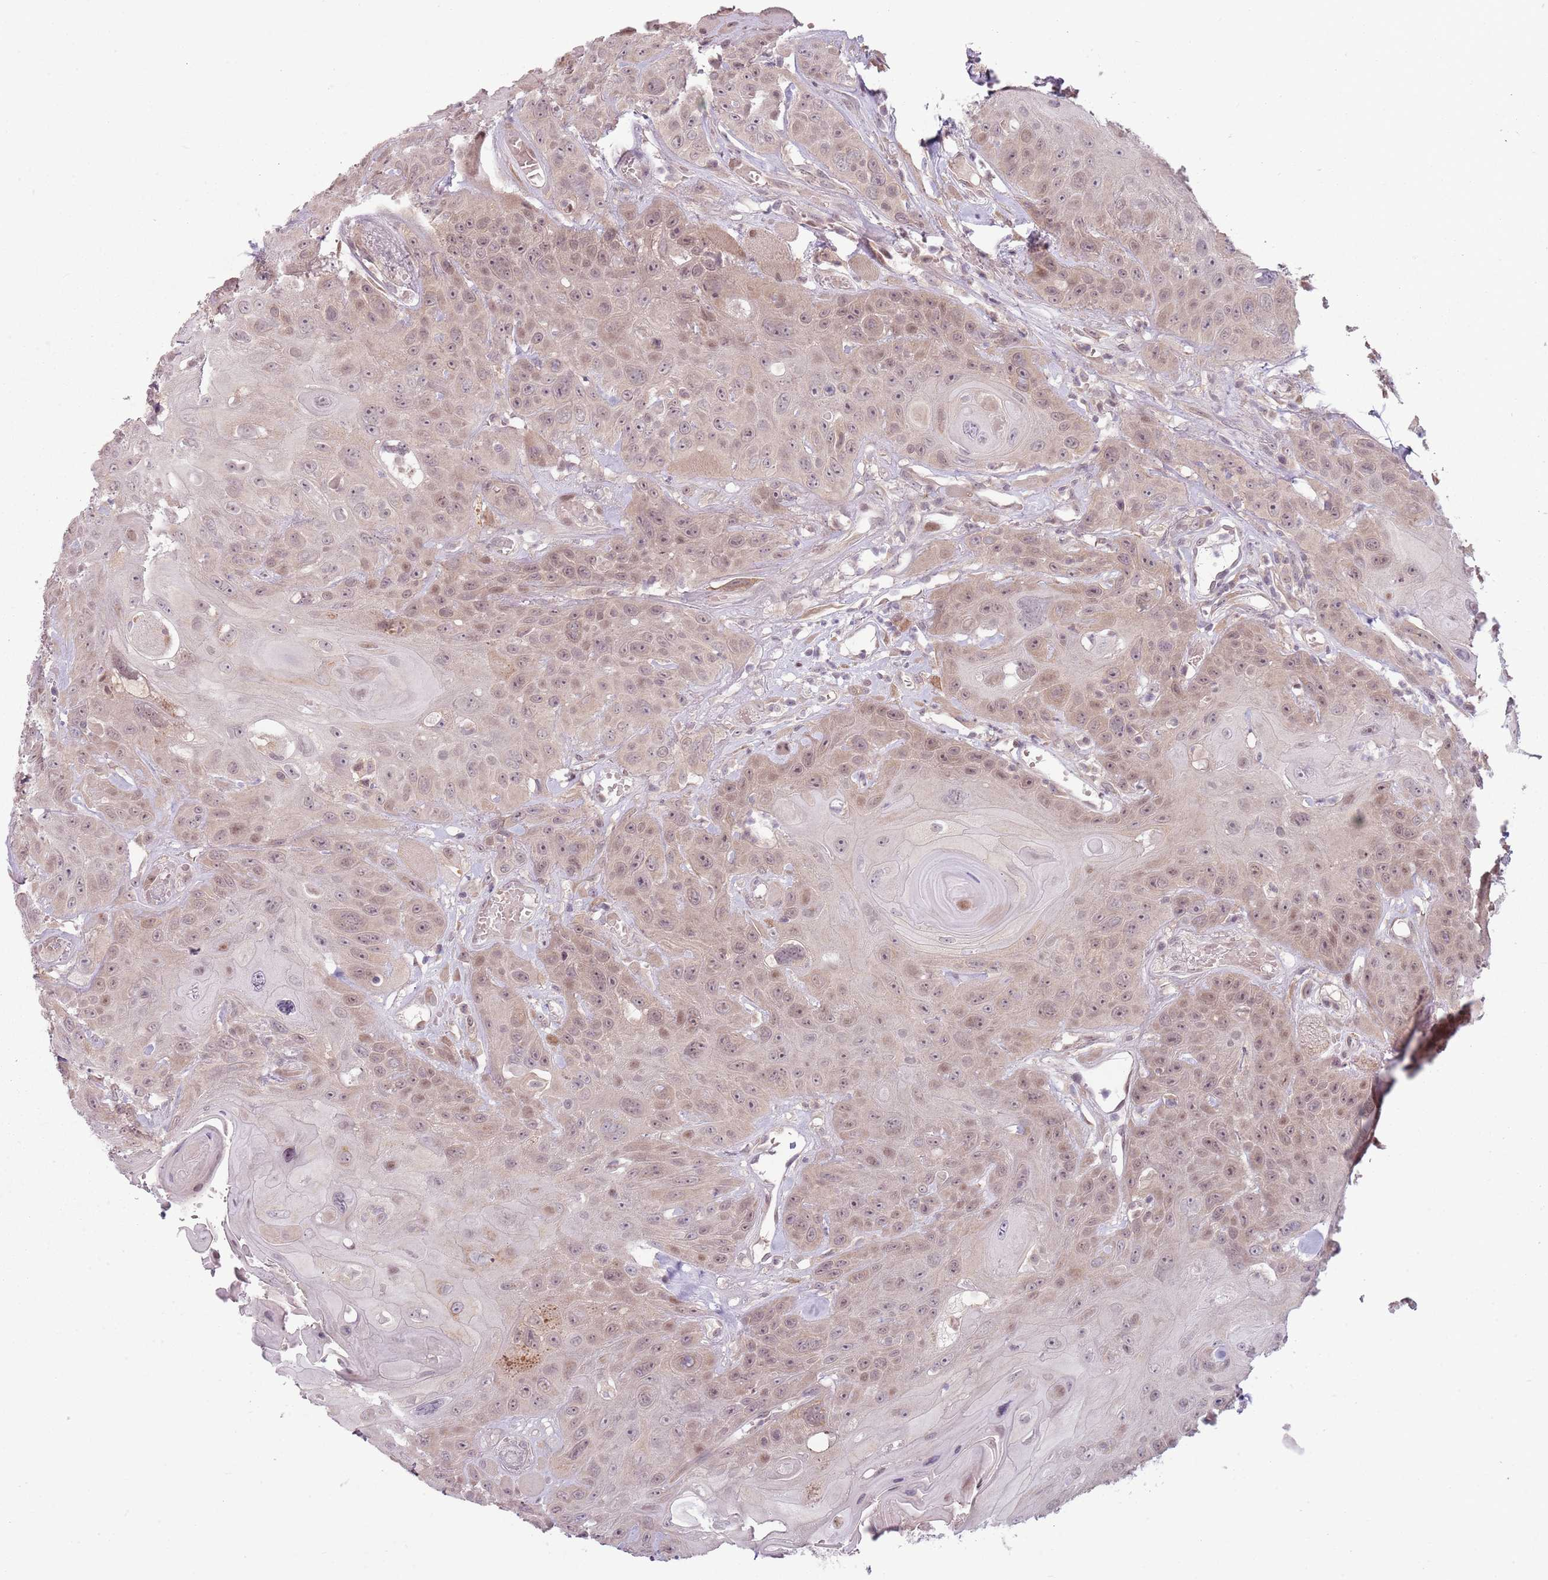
{"staining": {"intensity": "weak", "quantity": ">75%", "location": "cytoplasmic/membranous,nuclear"}, "tissue": "head and neck cancer", "cell_type": "Tumor cells", "image_type": "cancer", "snomed": [{"axis": "morphology", "description": "Squamous cell carcinoma, NOS"}, {"axis": "topography", "description": "Head-Neck"}], "caption": "About >75% of tumor cells in head and neck squamous cell carcinoma reveal weak cytoplasmic/membranous and nuclear protein staining as visualized by brown immunohistochemical staining.", "gene": "ADGRG1", "patient": {"sex": "female", "age": 59}}